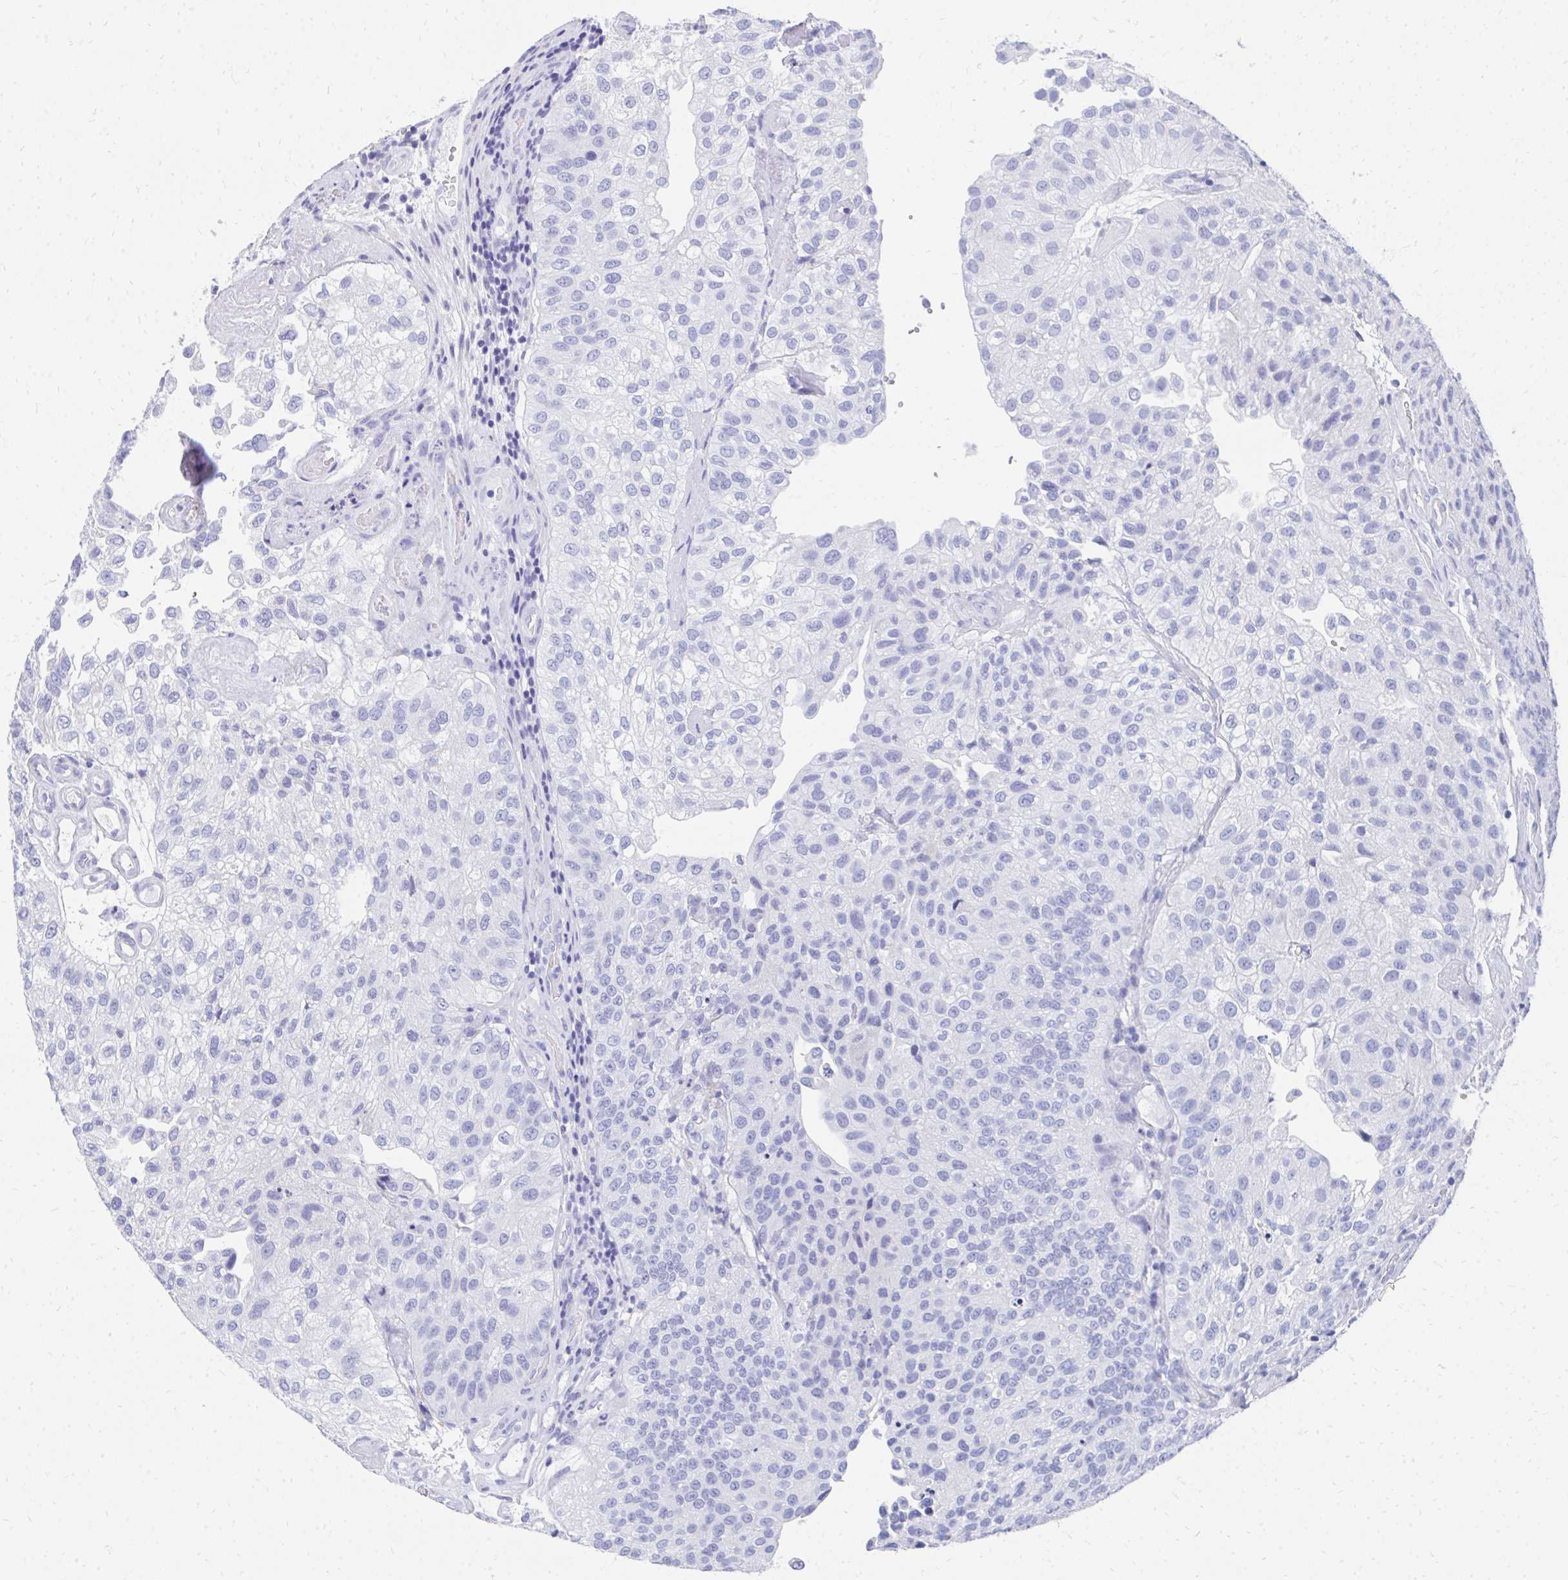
{"staining": {"intensity": "negative", "quantity": "none", "location": "none"}, "tissue": "urothelial cancer", "cell_type": "Tumor cells", "image_type": "cancer", "snomed": [{"axis": "morphology", "description": "Urothelial carcinoma, NOS"}, {"axis": "topography", "description": "Urinary bladder"}], "caption": "Protein analysis of urothelial cancer reveals no significant positivity in tumor cells.", "gene": "HGD", "patient": {"sex": "male", "age": 87}}